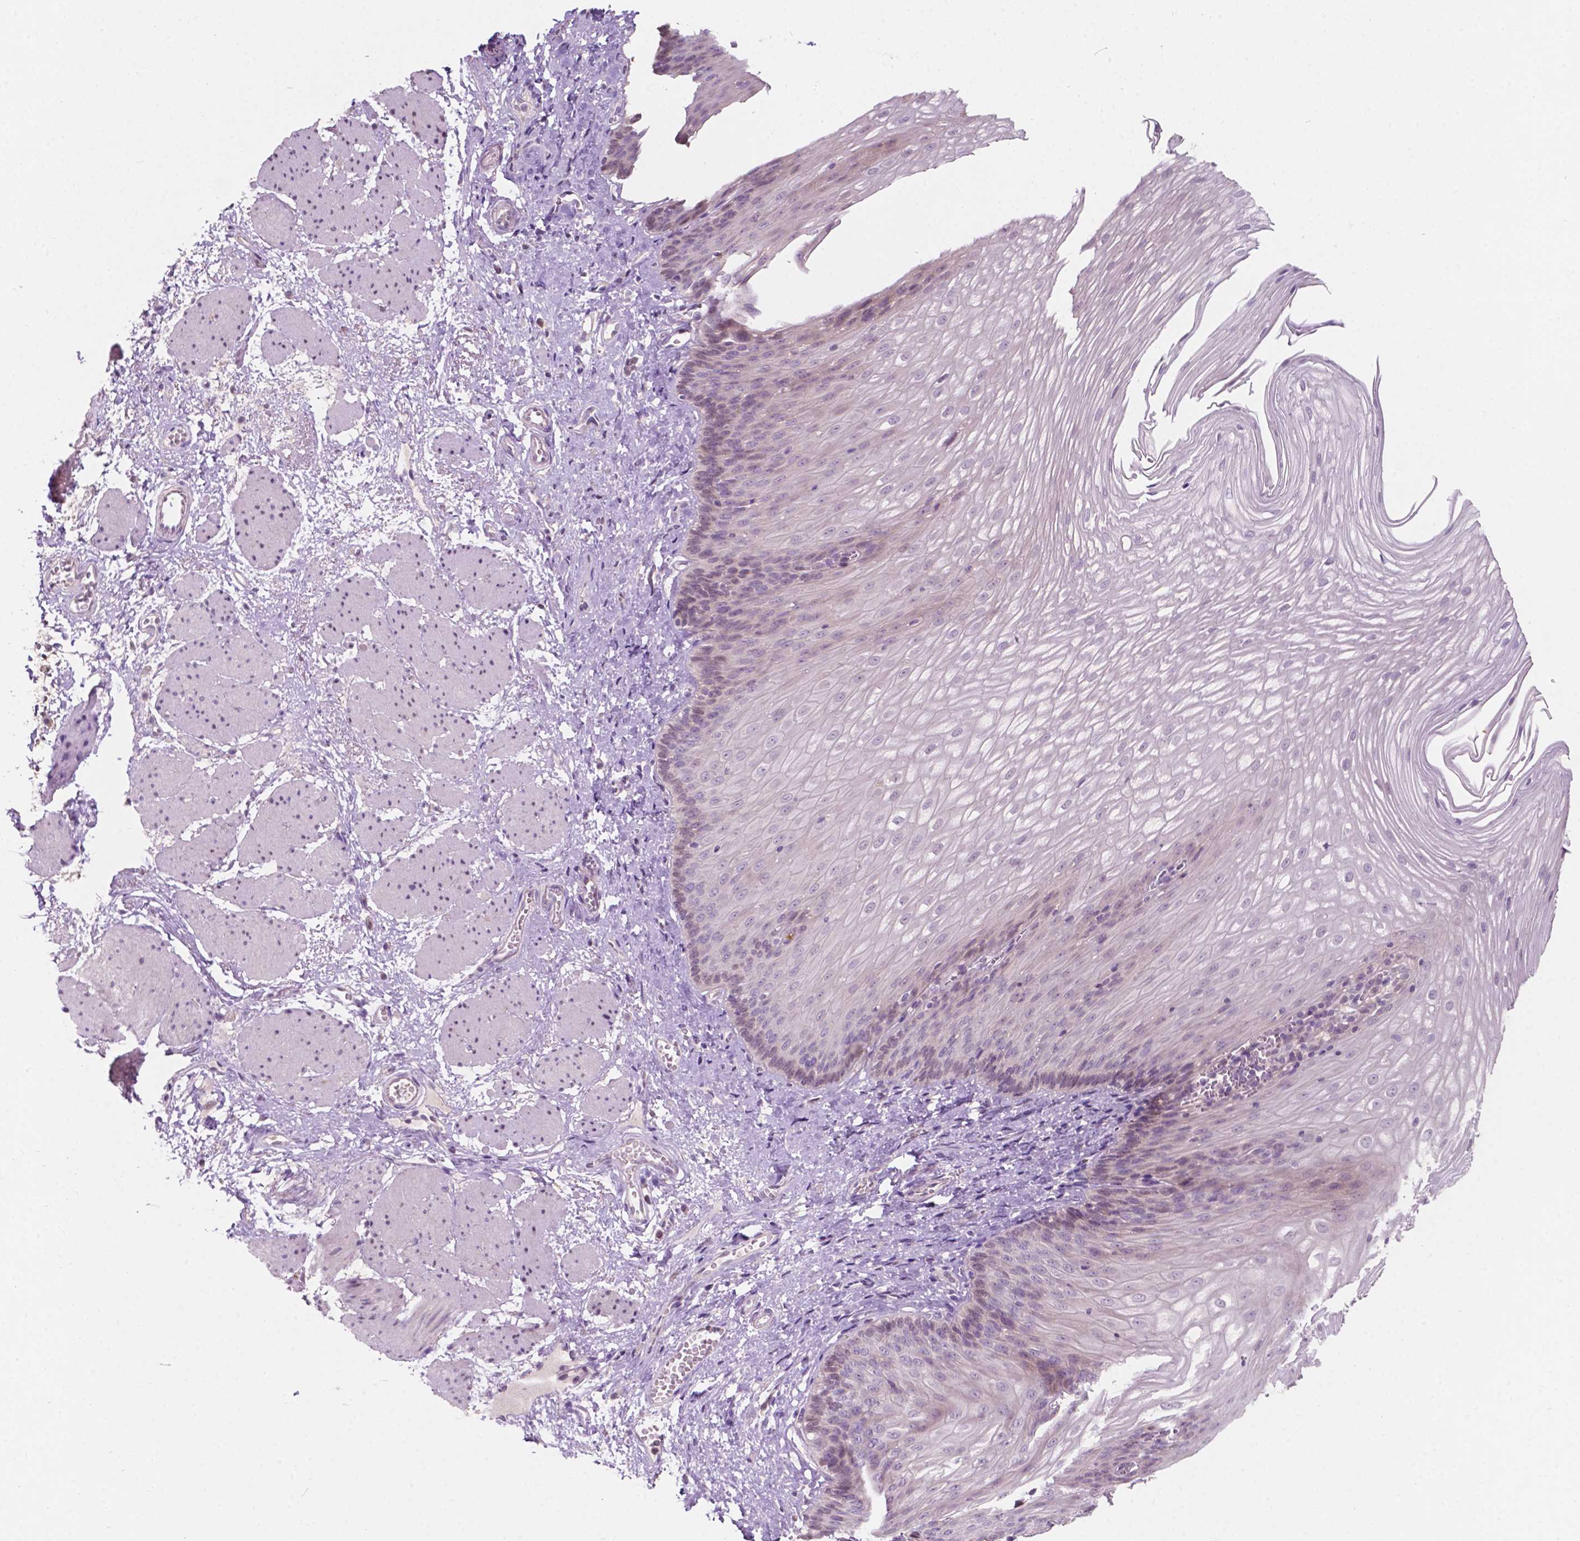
{"staining": {"intensity": "negative", "quantity": "none", "location": "none"}, "tissue": "esophagus", "cell_type": "Squamous epithelial cells", "image_type": "normal", "snomed": [{"axis": "morphology", "description": "Normal tissue, NOS"}, {"axis": "topography", "description": "Esophagus"}], "caption": "Human esophagus stained for a protein using immunohistochemistry reveals no staining in squamous epithelial cells.", "gene": "TM6SF2", "patient": {"sex": "male", "age": 62}}